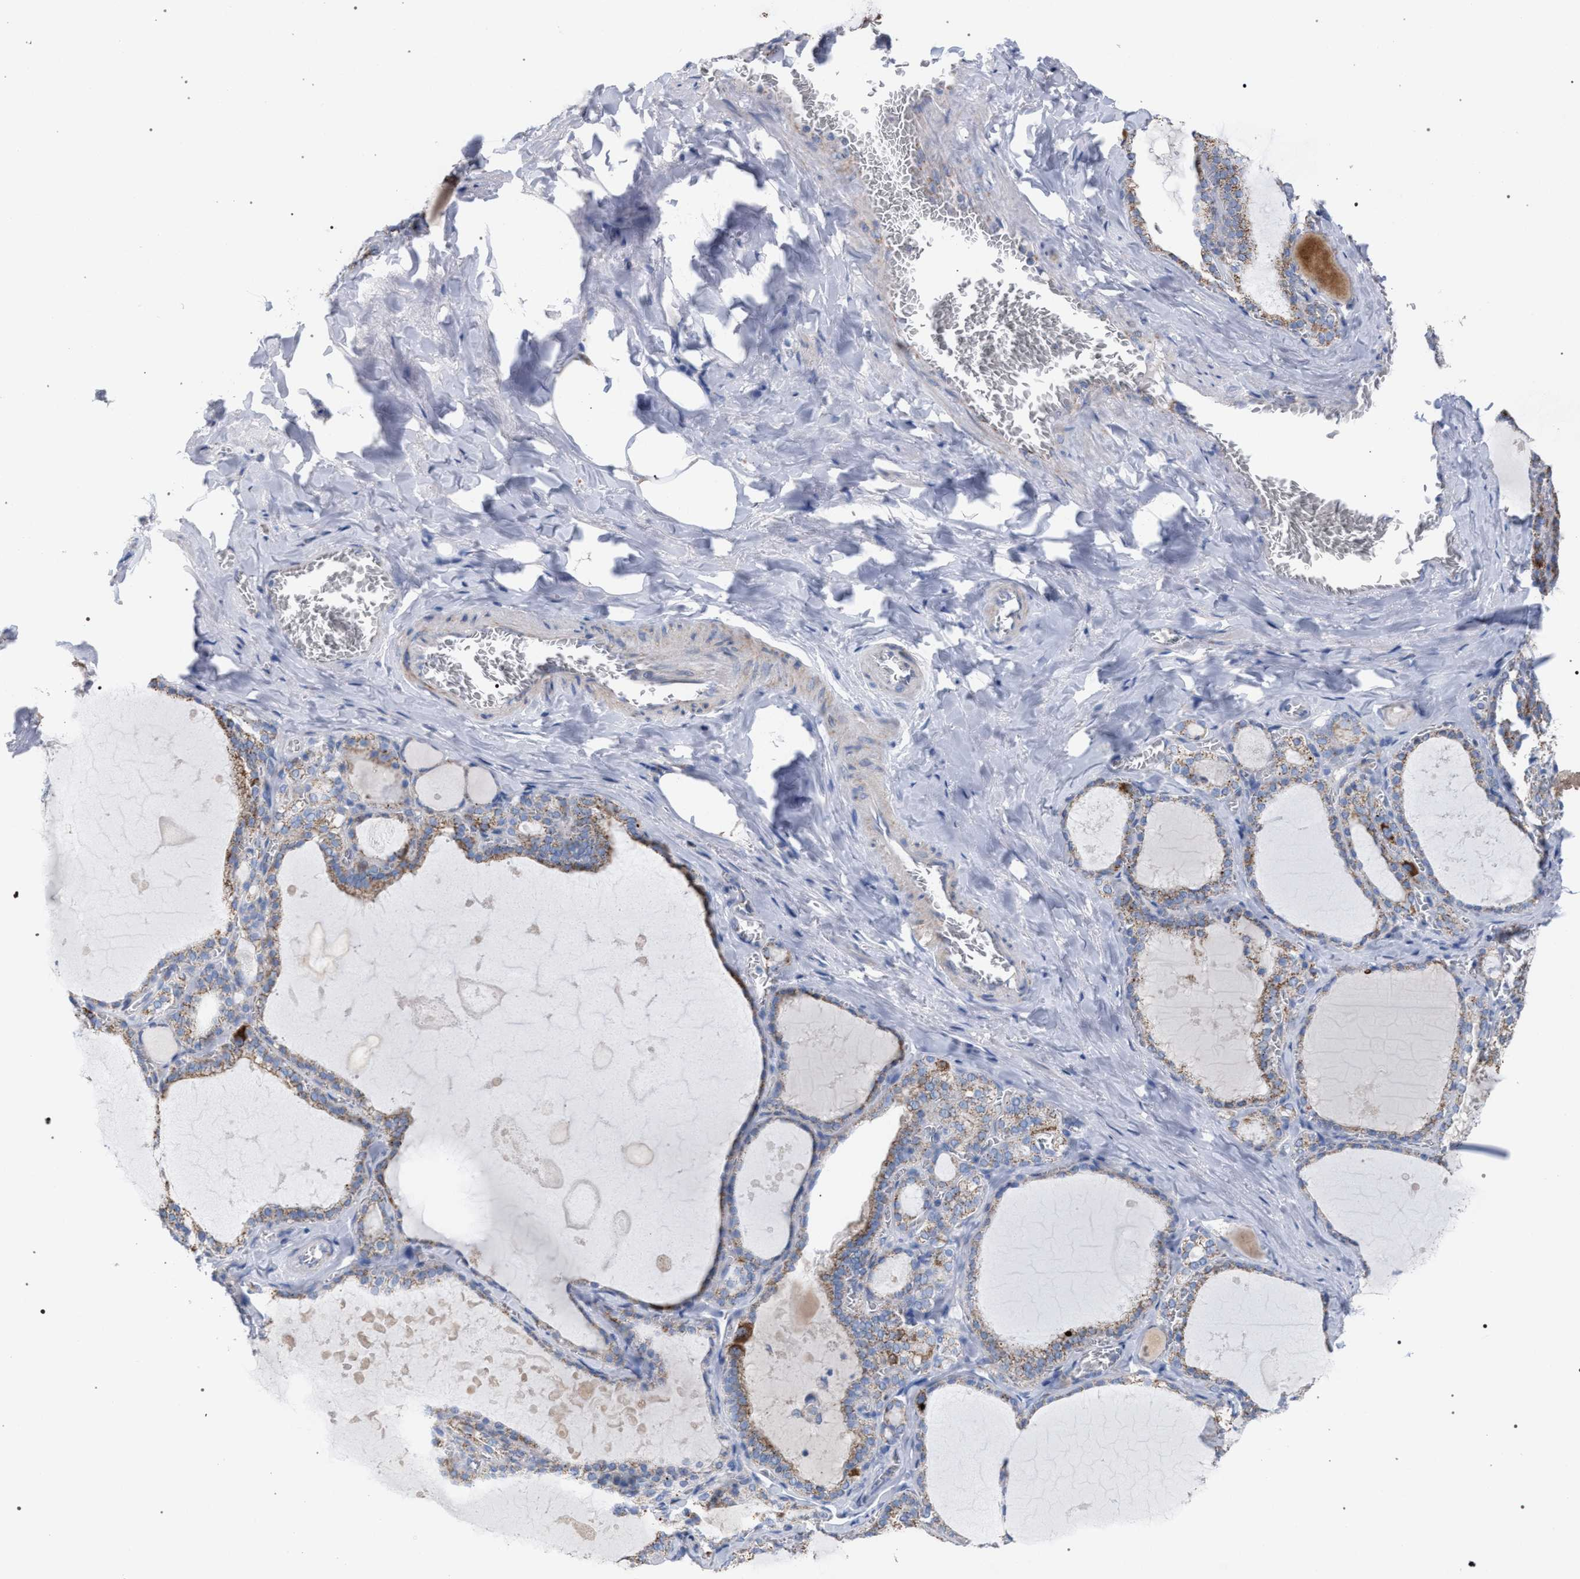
{"staining": {"intensity": "weak", "quantity": ">75%", "location": "cytoplasmic/membranous"}, "tissue": "thyroid gland", "cell_type": "Glandular cells", "image_type": "normal", "snomed": [{"axis": "morphology", "description": "Normal tissue, NOS"}, {"axis": "topography", "description": "Thyroid gland"}], "caption": "A low amount of weak cytoplasmic/membranous expression is present in approximately >75% of glandular cells in unremarkable thyroid gland.", "gene": "ECI2", "patient": {"sex": "male", "age": 56}}